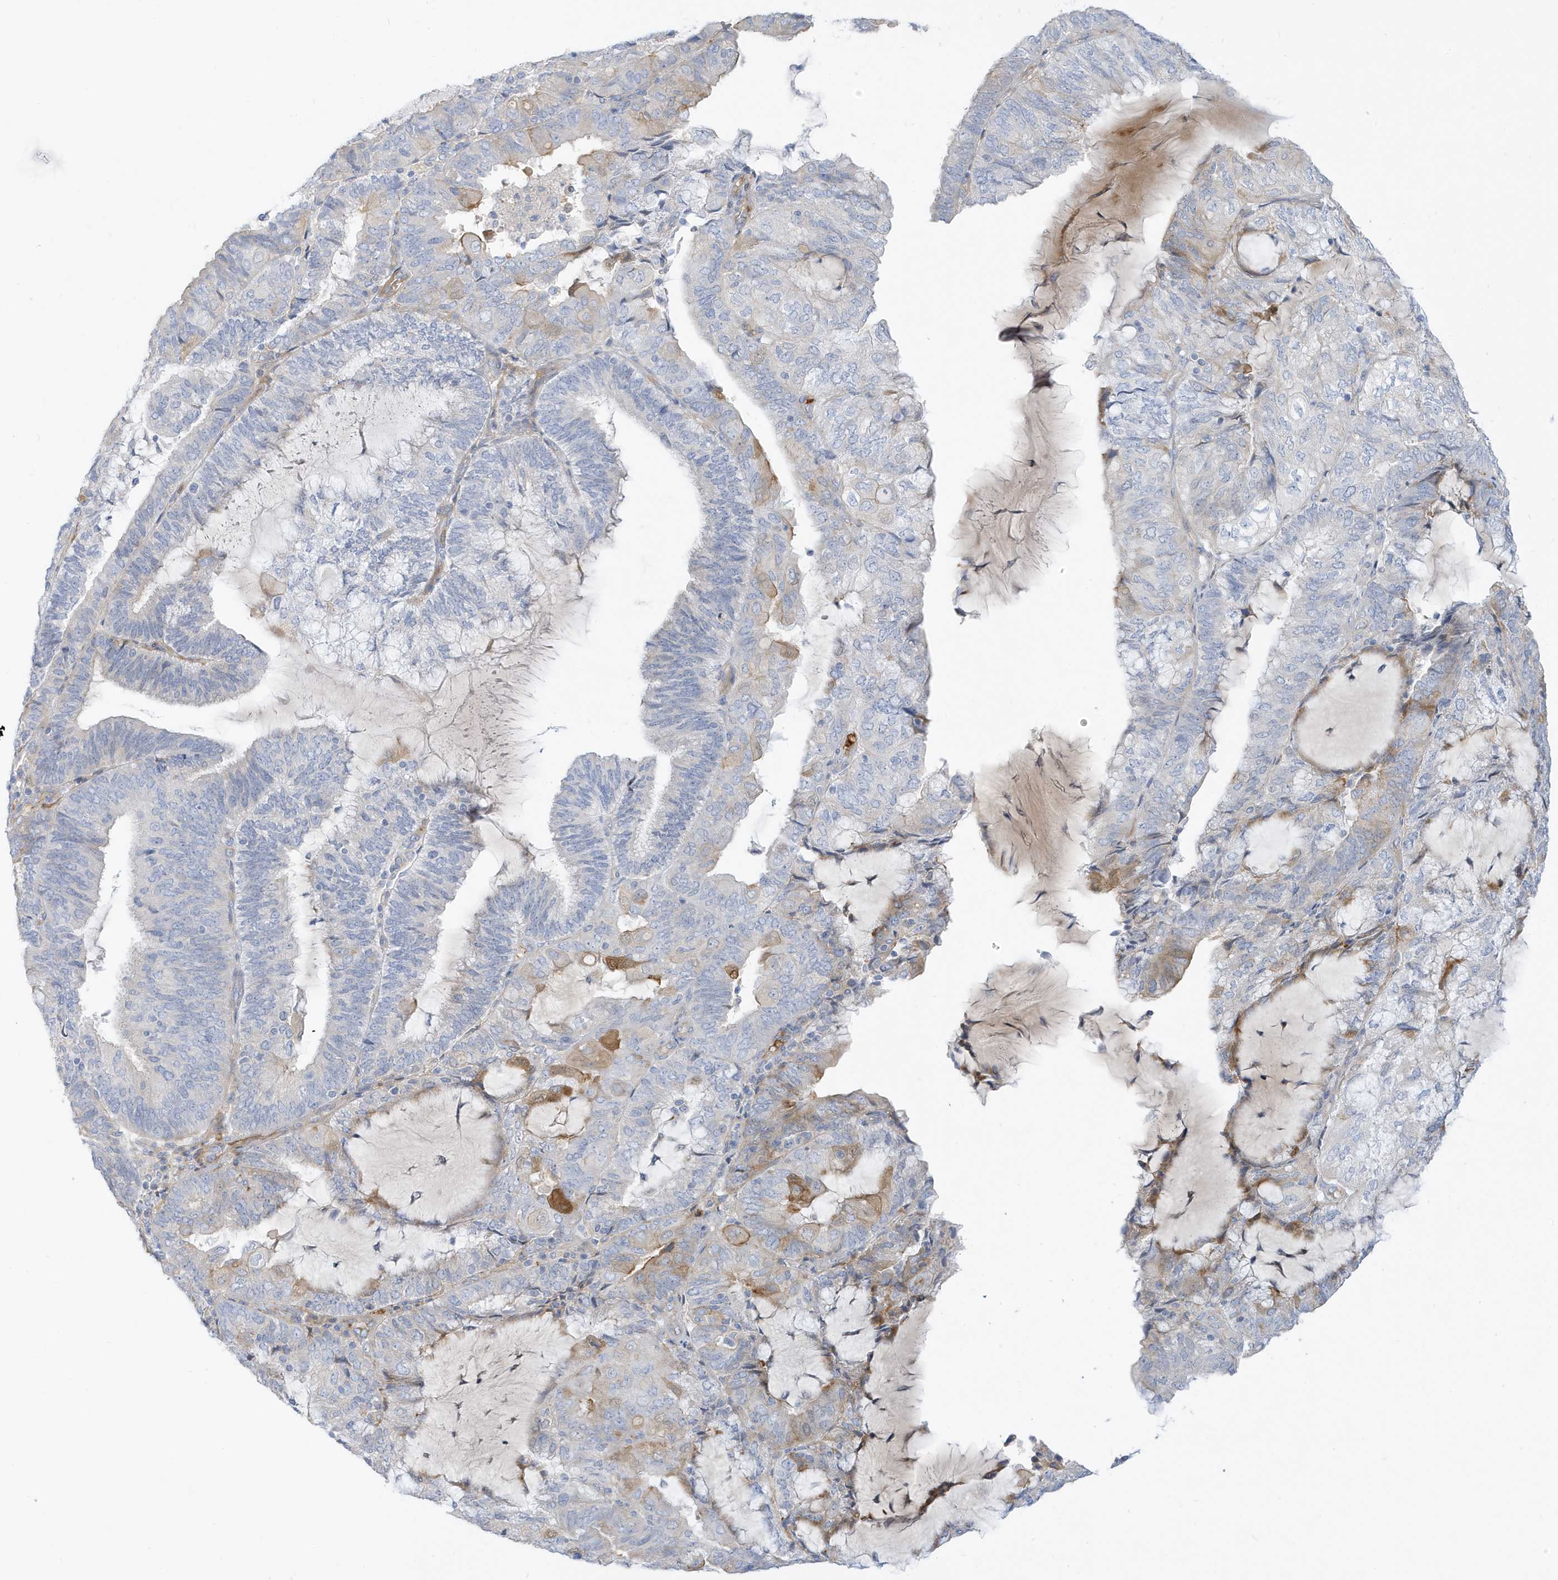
{"staining": {"intensity": "moderate", "quantity": "<25%", "location": "cytoplasmic/membranous"}, "tissue": "endometrial cancer", "cell_type": "Tumor cells", "image_type": "cancer", "snomed": [{"axis": "morphology", "description": "Adenocarcinoma, NOS"}, {"axis": "topography", "description": "Endometrium"}], "caption": "Immunohistochemical staining of endometrial cancer (adenocarcinoma) reveals low levels of moderate cytoplasmic/membranous expression in about <25% of tumor cells. The staining is performed using DAB brown chromogen to label protein expression. The nuclei are counter-stained blue using hematoxylin.", "gene": "ATP13A5", "patient": {"sex": "female", "age": 81}}